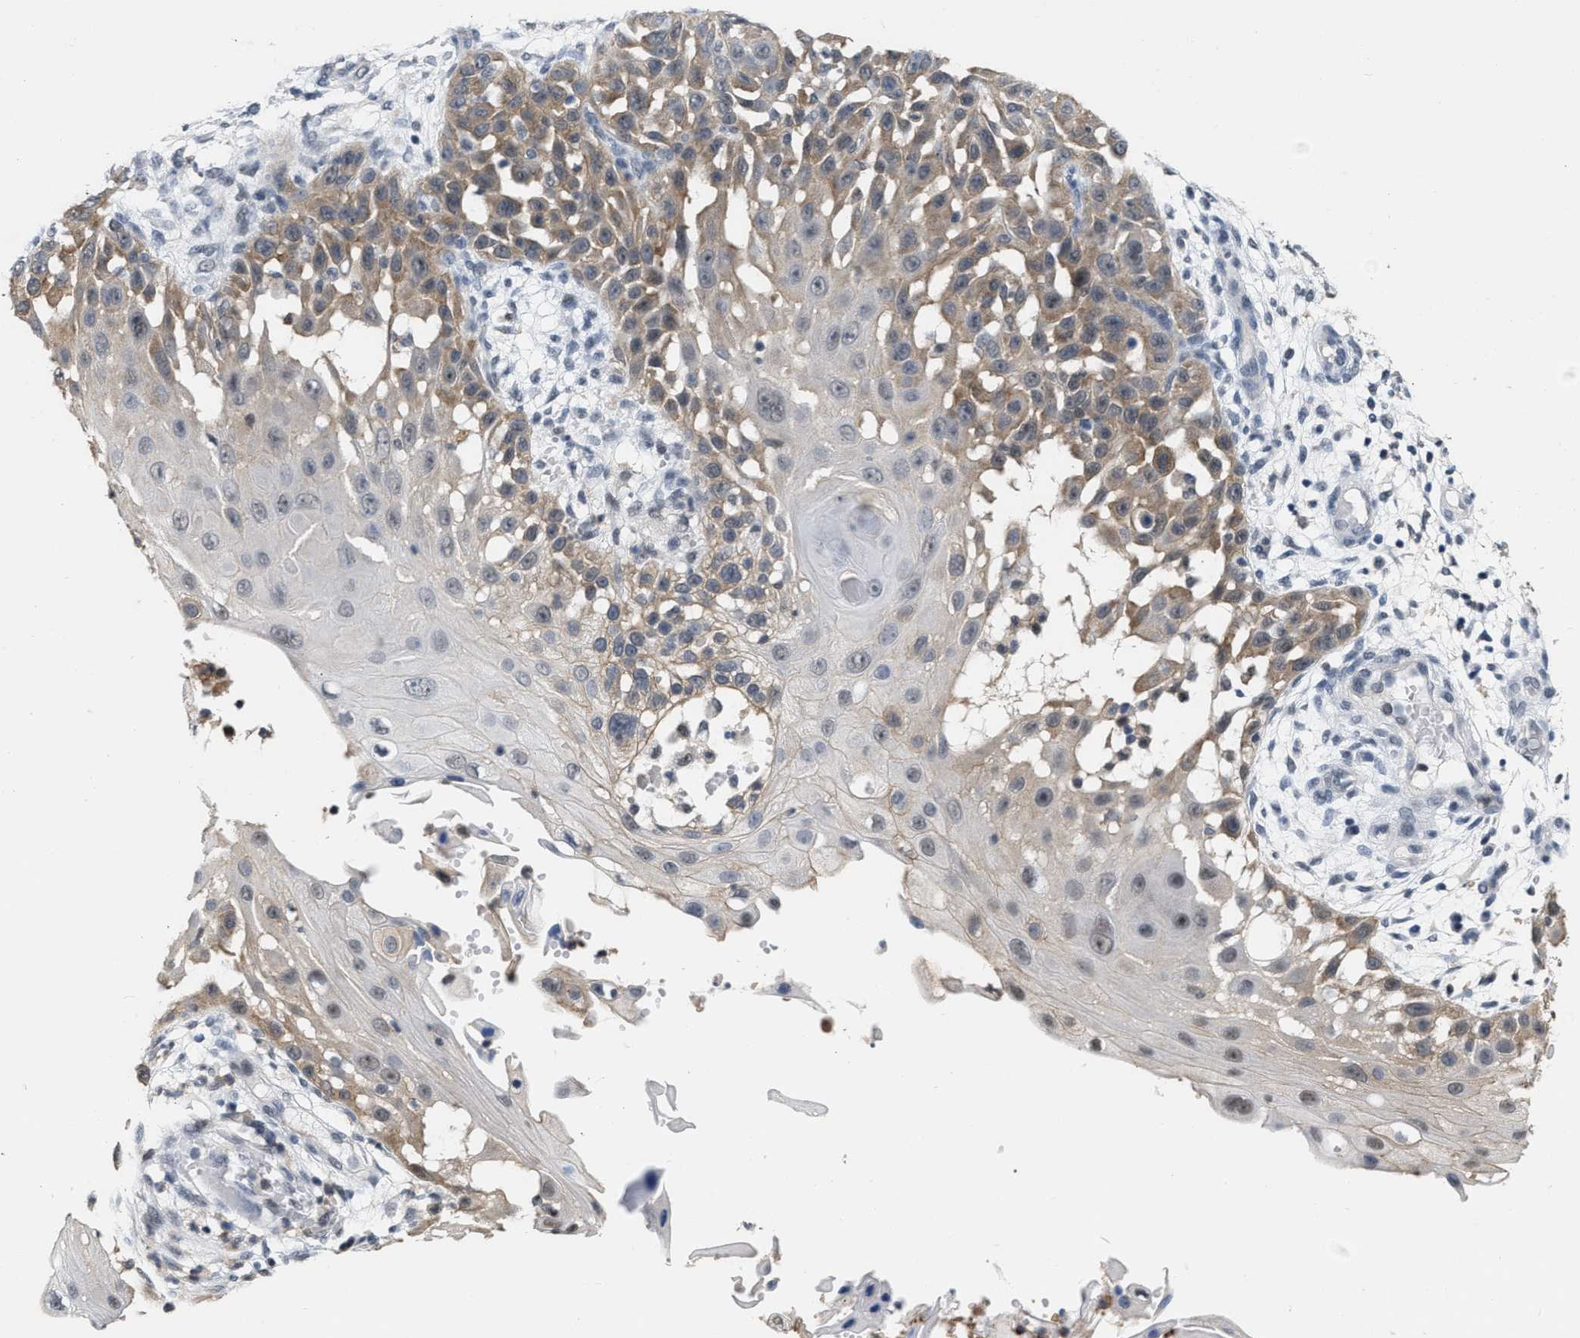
{"staining": {"intensity": "moderate", "quantity": "25%-75%", "location": "cytoplasmic/membranous"}, "tissue": "skin cancer", "cell_type": "Tumor cells", "image_type": "cancer", "snomed": [{"axis": "morphology", "description": "Squamous cell carcinoma, NOS"}, {"axis": "topography", "description": "Skin"}], "caption": "Protein staining of skin squamous cell carcinoma tissue displays moderate cytoplasmic/membranous positivity in about 25%-75% of tumor cells. Nuclei are stained in blue.", "gene": "BAIAP2L1", "patient": {"sex": "female", "age": 44}}